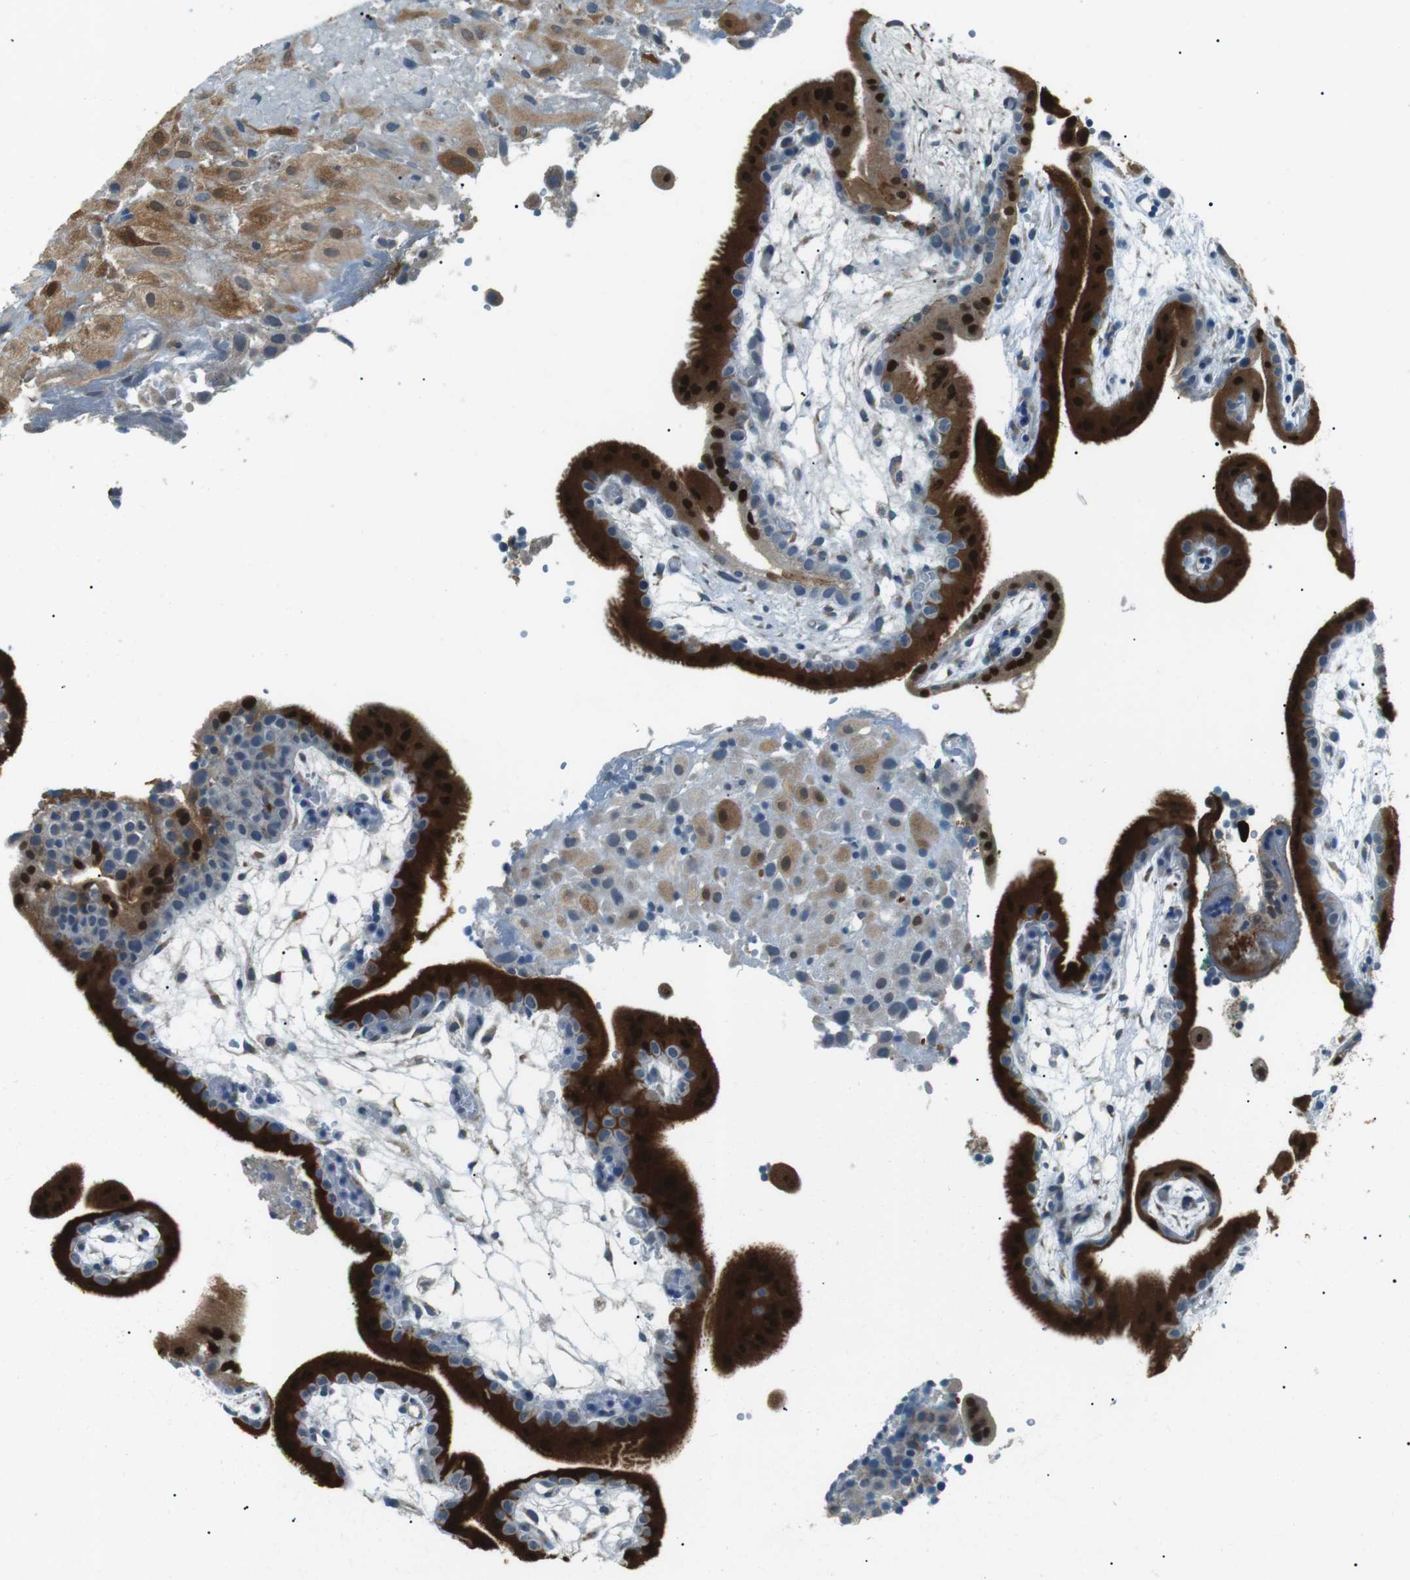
{"staining": {"intensity": "moderate", "quantity": "25%-75%", "location": "cytoplasmic/membranous"}, "tissue": "placenta", "cell_type": "Decidual cells", "image_type": "normal", "snomed": [{"axis": "morphology", "description": "Normal tissue, NOS"}, {"axis": "topography", "description": "Placenta"}], "caption": "Approximately 25%-75% of decidual cells in normal human placenta reveal moderate cytoplasmic/membranous protein staining as visualized by brown immunohistochemical staining.", "gene": "ENSG00000289724", "patient": {"sex": "female", "age": 18}}